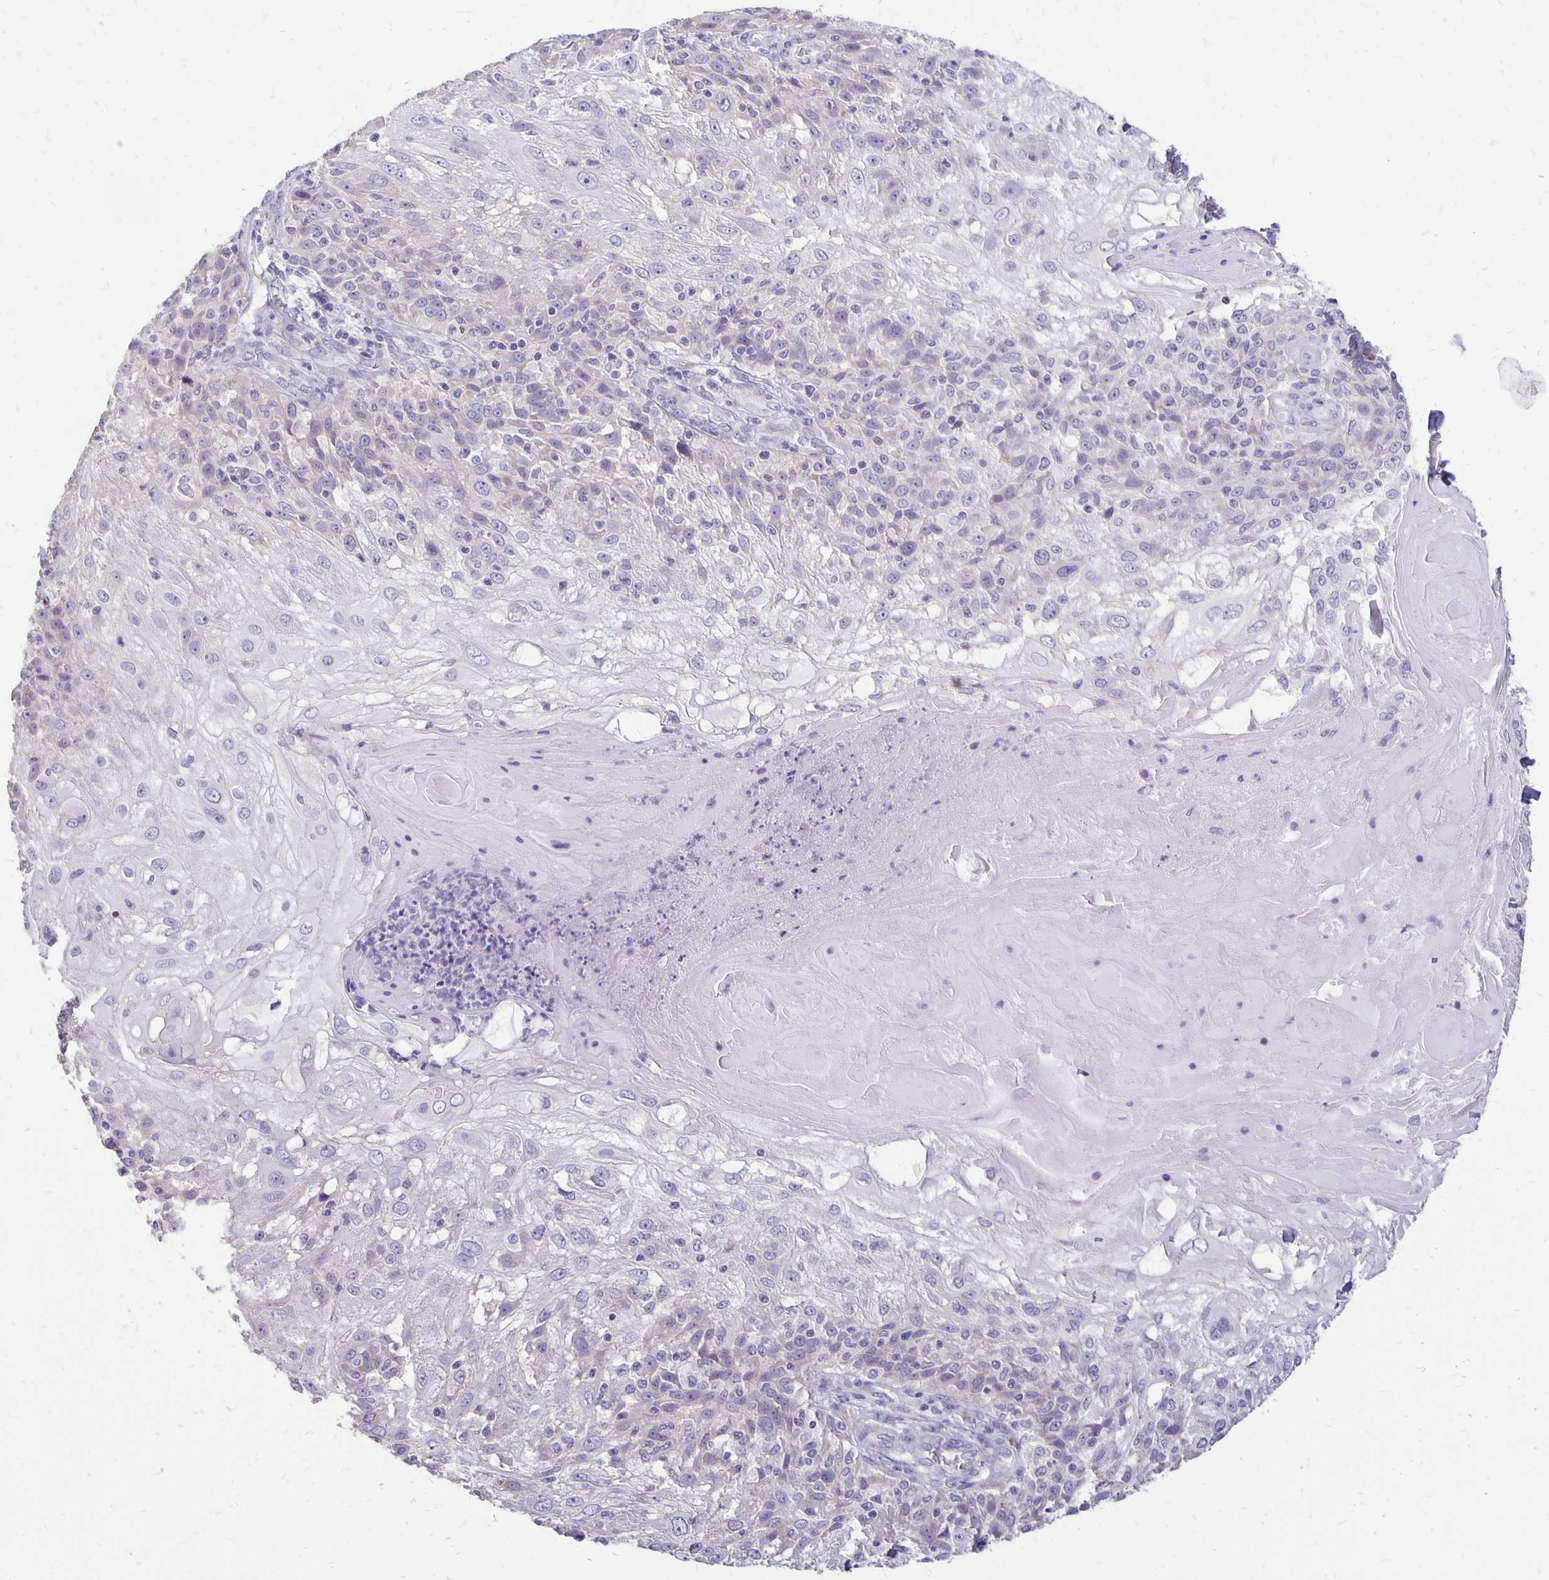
{"staining": {"intensity": "negative", "quantity": "none", "location": "none"}, "tissue": "skin cancer", "cell_type": "Tumor cells", "image_type": "cancer", "snomed": [{"axis": "morphology", "description": "Normal tissue, NOS"}, {"axis": "morphology", "description": "Squamous cell carcinoma, NOS"}, {"axis": "topography", "description": "Skin"}], "caption": "This is an immunohistochemistry micrograph of skin cancer (squamous cell carcinoma). There is no positivity in tumor cells.", "gene": "ANKRD45", "patient": {"sex": "female", "age": 83}}